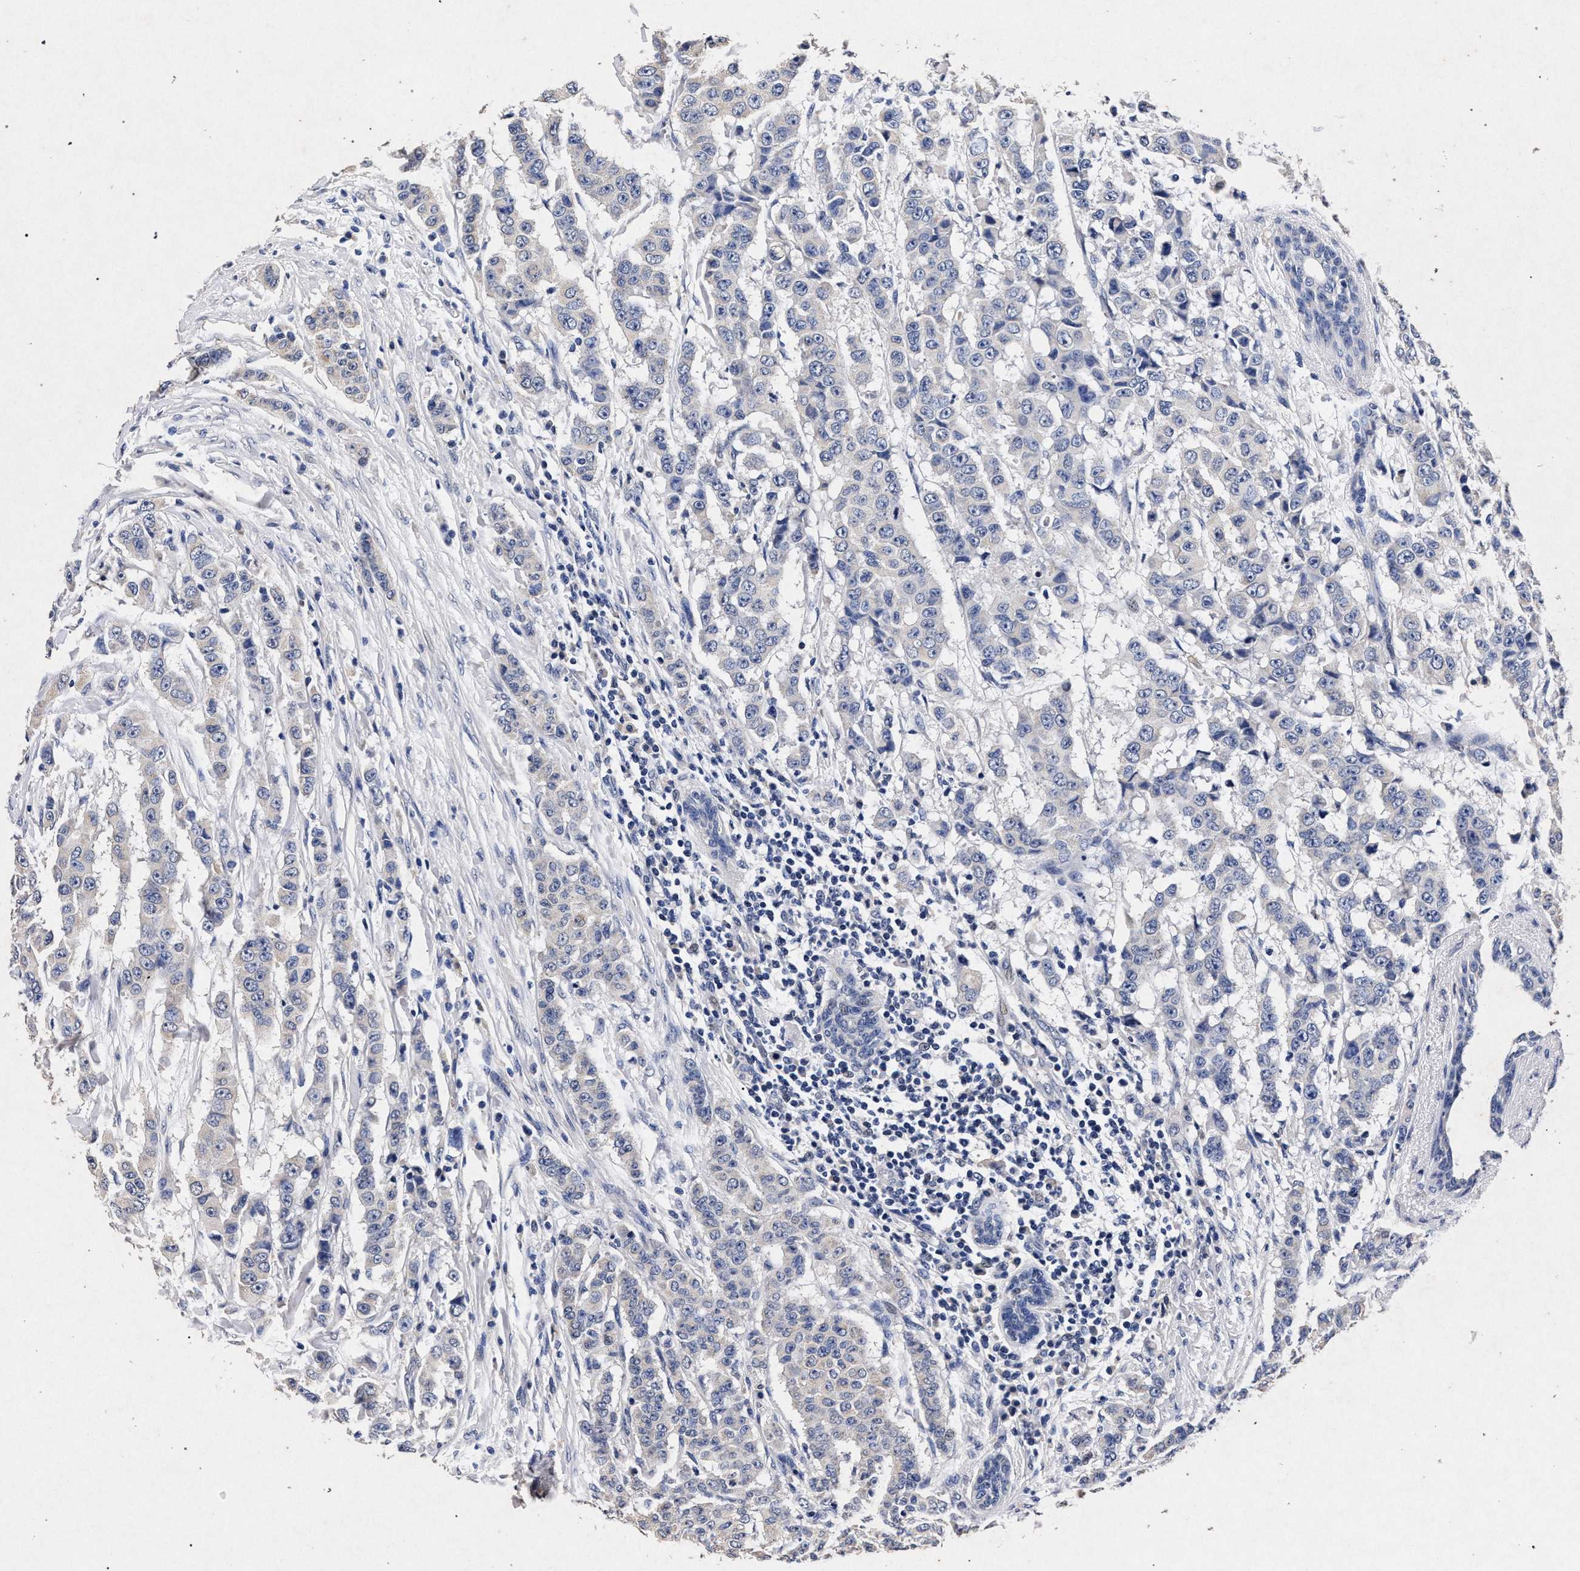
{"staining": {"intensity": "negative", "quantity": "none", "location": "none"}, "tissue": "breast cancer", "cell_type": "Tumor cells", "image_type": "cancer", "snomed": [{"axis": "morphology", "description": "Duct carcinoma"}, {"axis": "topography", "description": "Breast"}], "caption": "Immunohistochemistry micrograph of human breast cancer stained for a protein (brown), which reveals no expression in tumor cells.", "gene": "ATP1A2", "patient": {"sex": "female", "age": 40}}